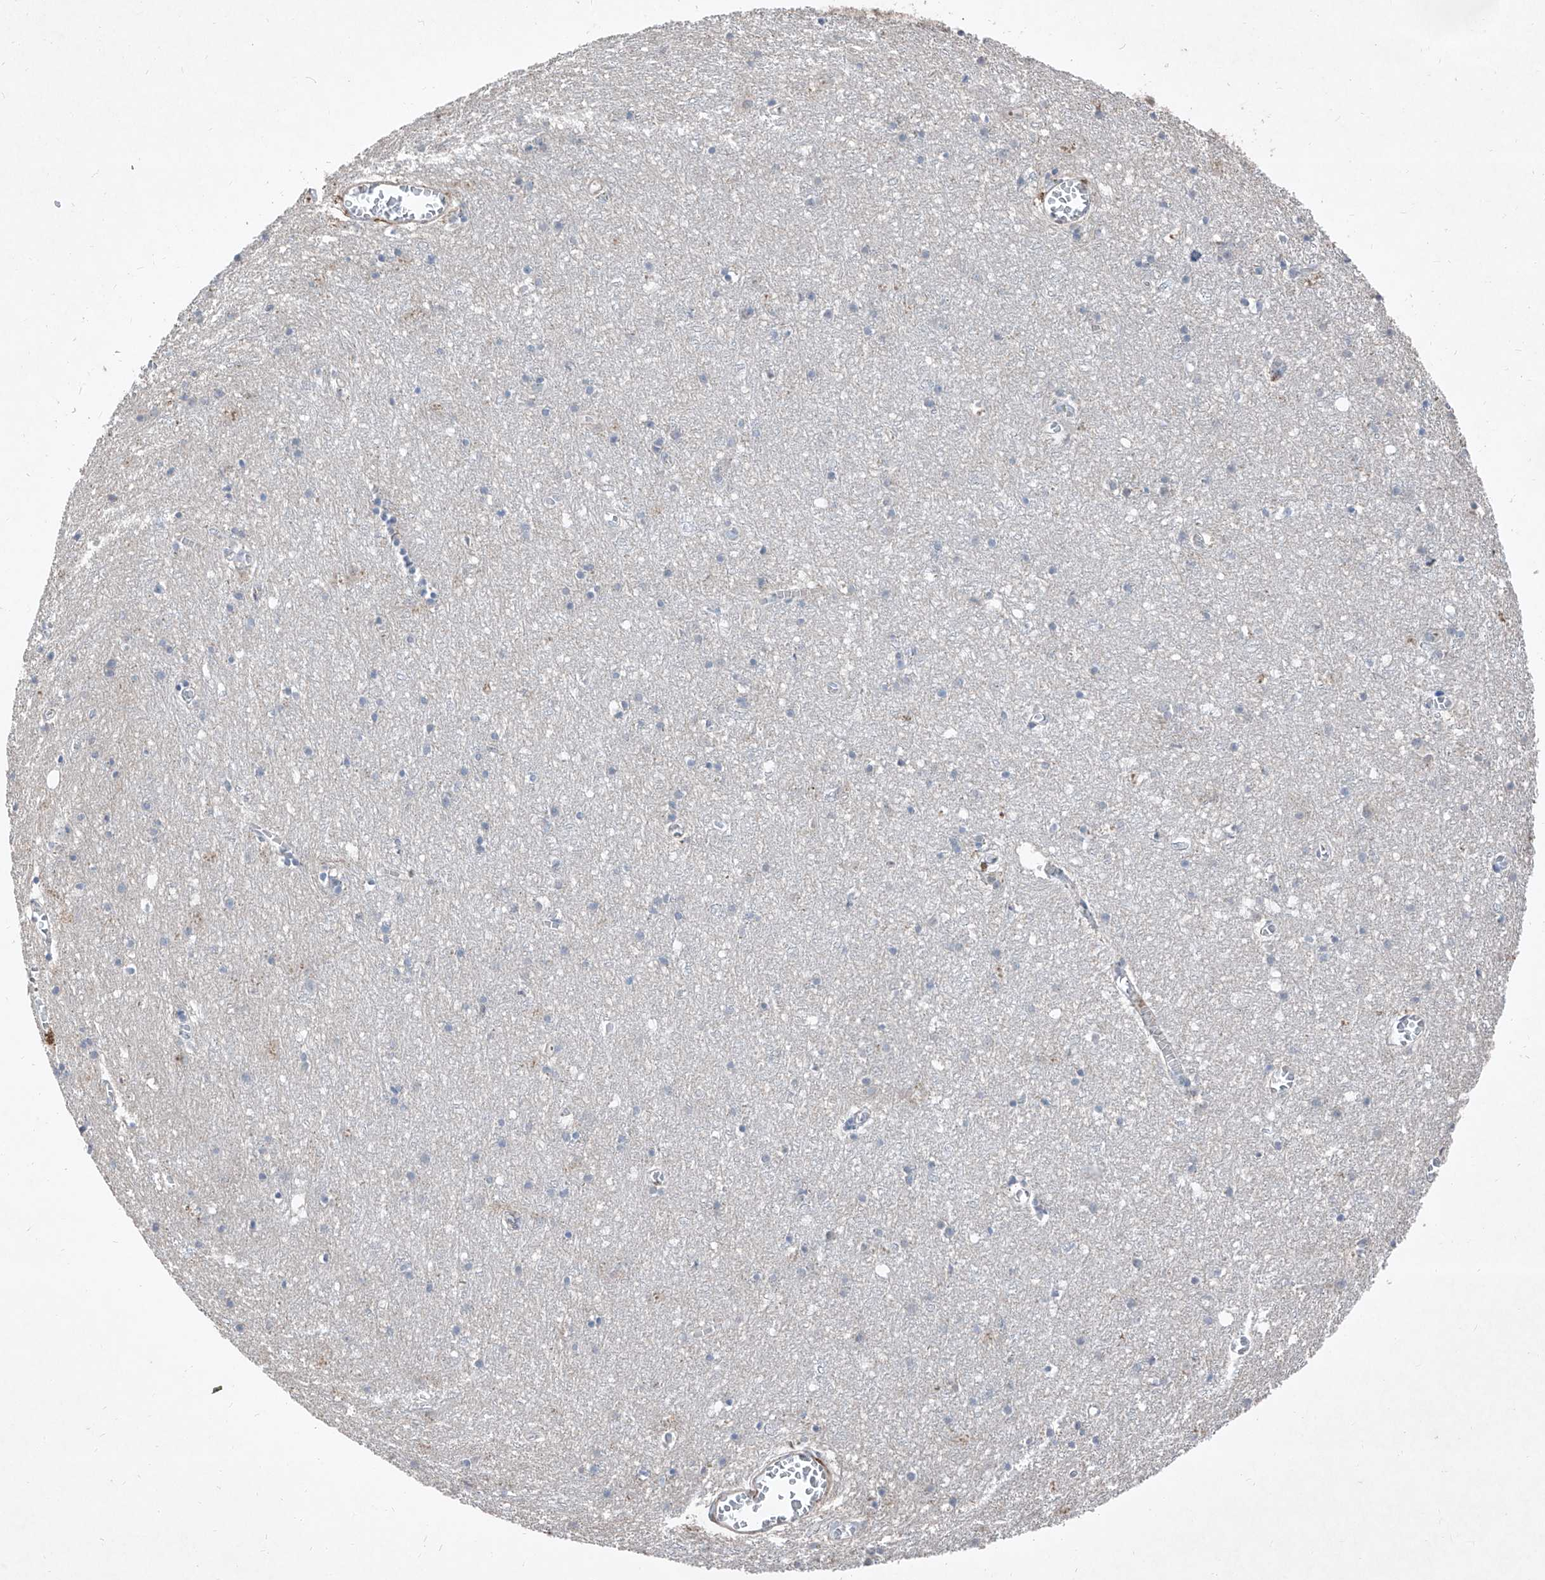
{"staining": {"intensity": "moderate", "quantity": "<25%", "location": "cytoplasmic/membranous"}, "tissue": "cerebral cortex", "cell_type": "Endothelial cells", "image_type": "normal", "snomed": [{"axis": "morphology", "description": "Normal tissue, NOS"}, {"axis": "topography", "description": "Cerebral cortex"}], "caption": "This micrograph demonstrates IHC staining of benign human cerebral cortex, with low moderate cytoplasmic/membranous expression in approximately <25% of endothelial cells.", "gene": "UFD1", "patient": {"sex": "female", "age": 64}}